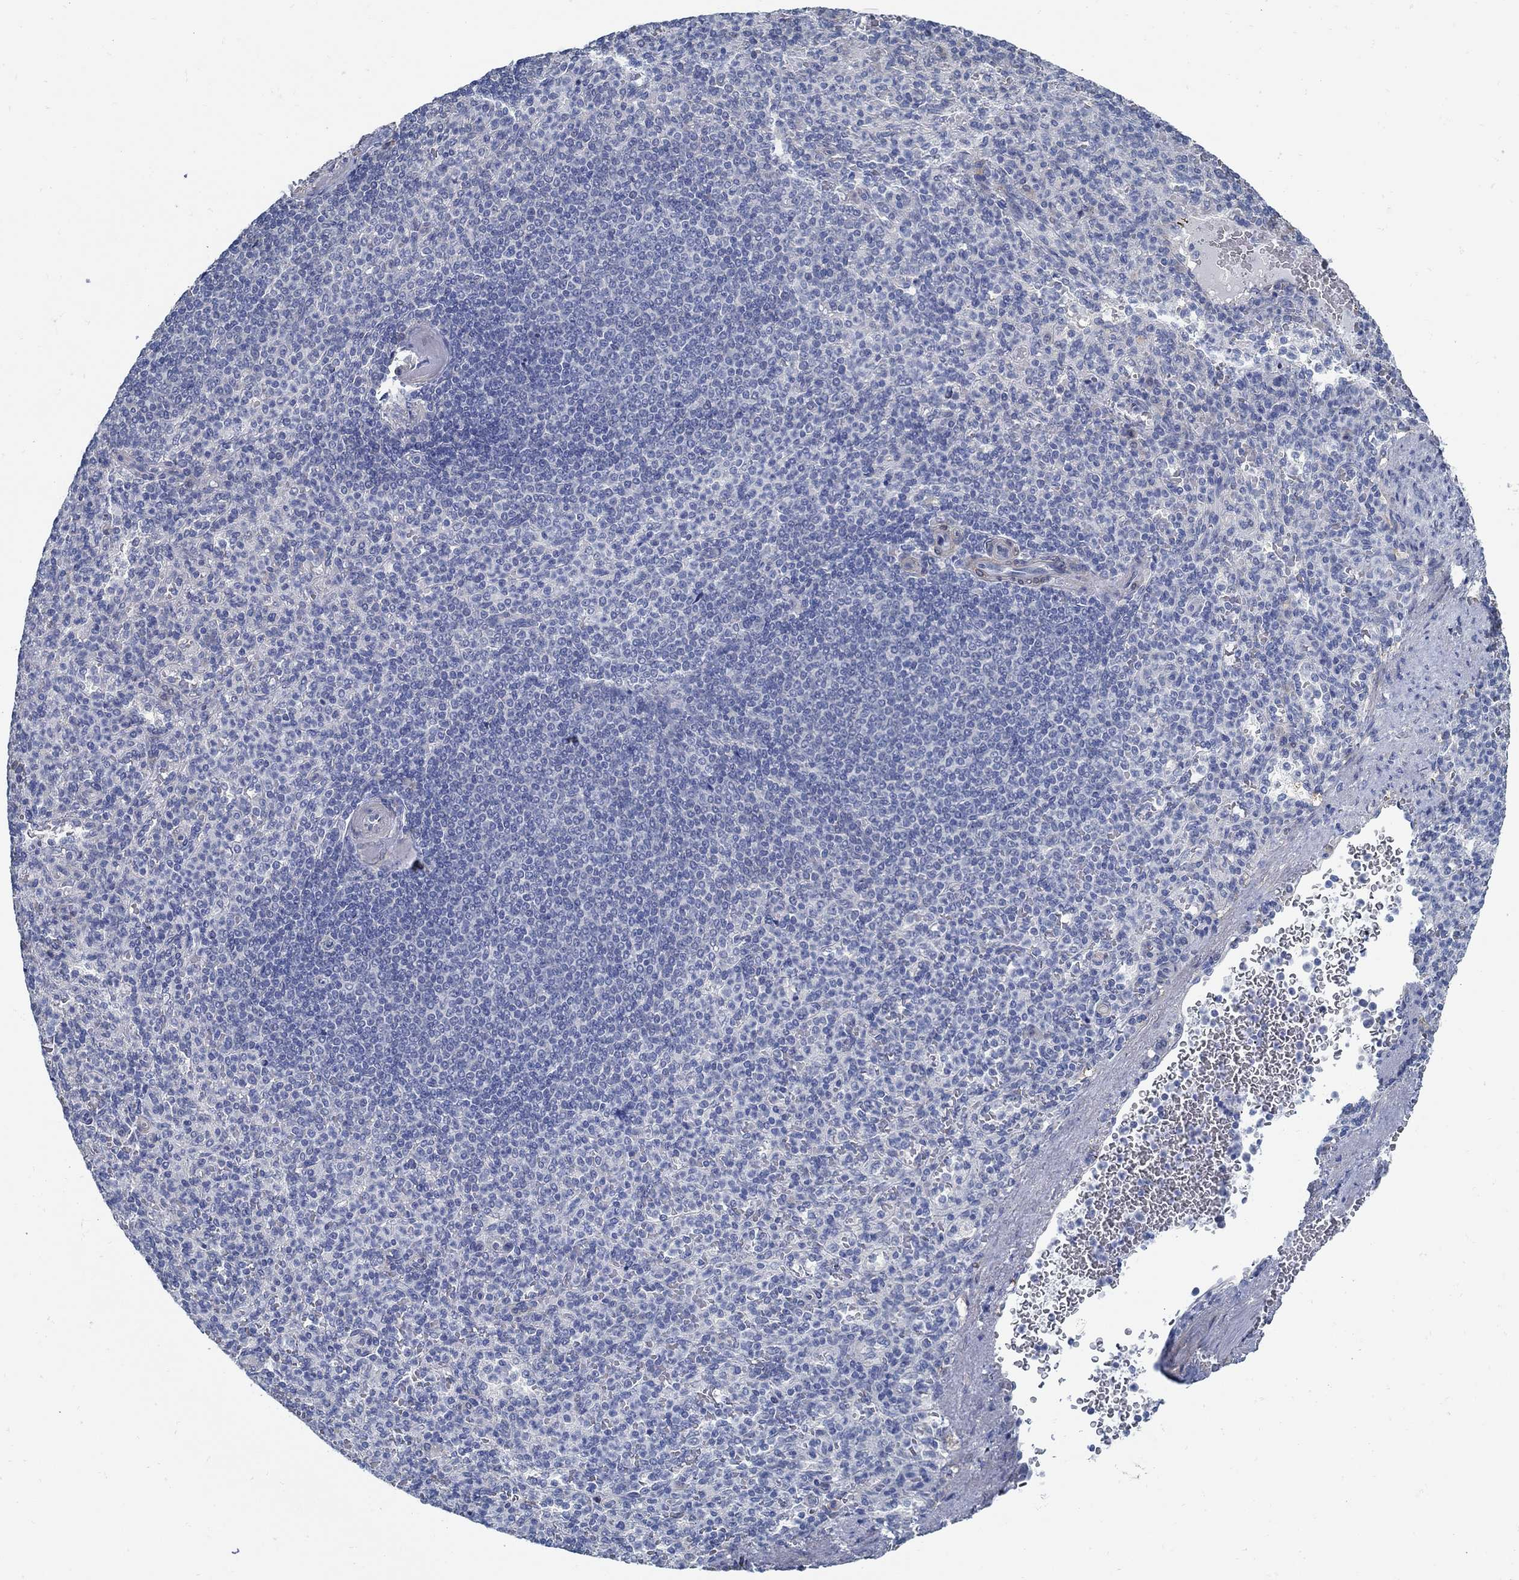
{"staining": {"intensity": "negative", "quantity": "none", "location": "none"}, "tissue": "spleen", "cell_type": "Cells in red pulp", "image_type": "normal", "snomed": [{"axis": "morphology", "description": "Normal tissue, NOS"}, {"axis": "topography", "description": "Spleen"}], "caption": "Immunohistochemistry of unremarkable spleen displays no staining in cells in red pulp. Nuclei are stained in blue.", "gene": "C15orf39", "patient": {"sex": "female", "age": 74}}